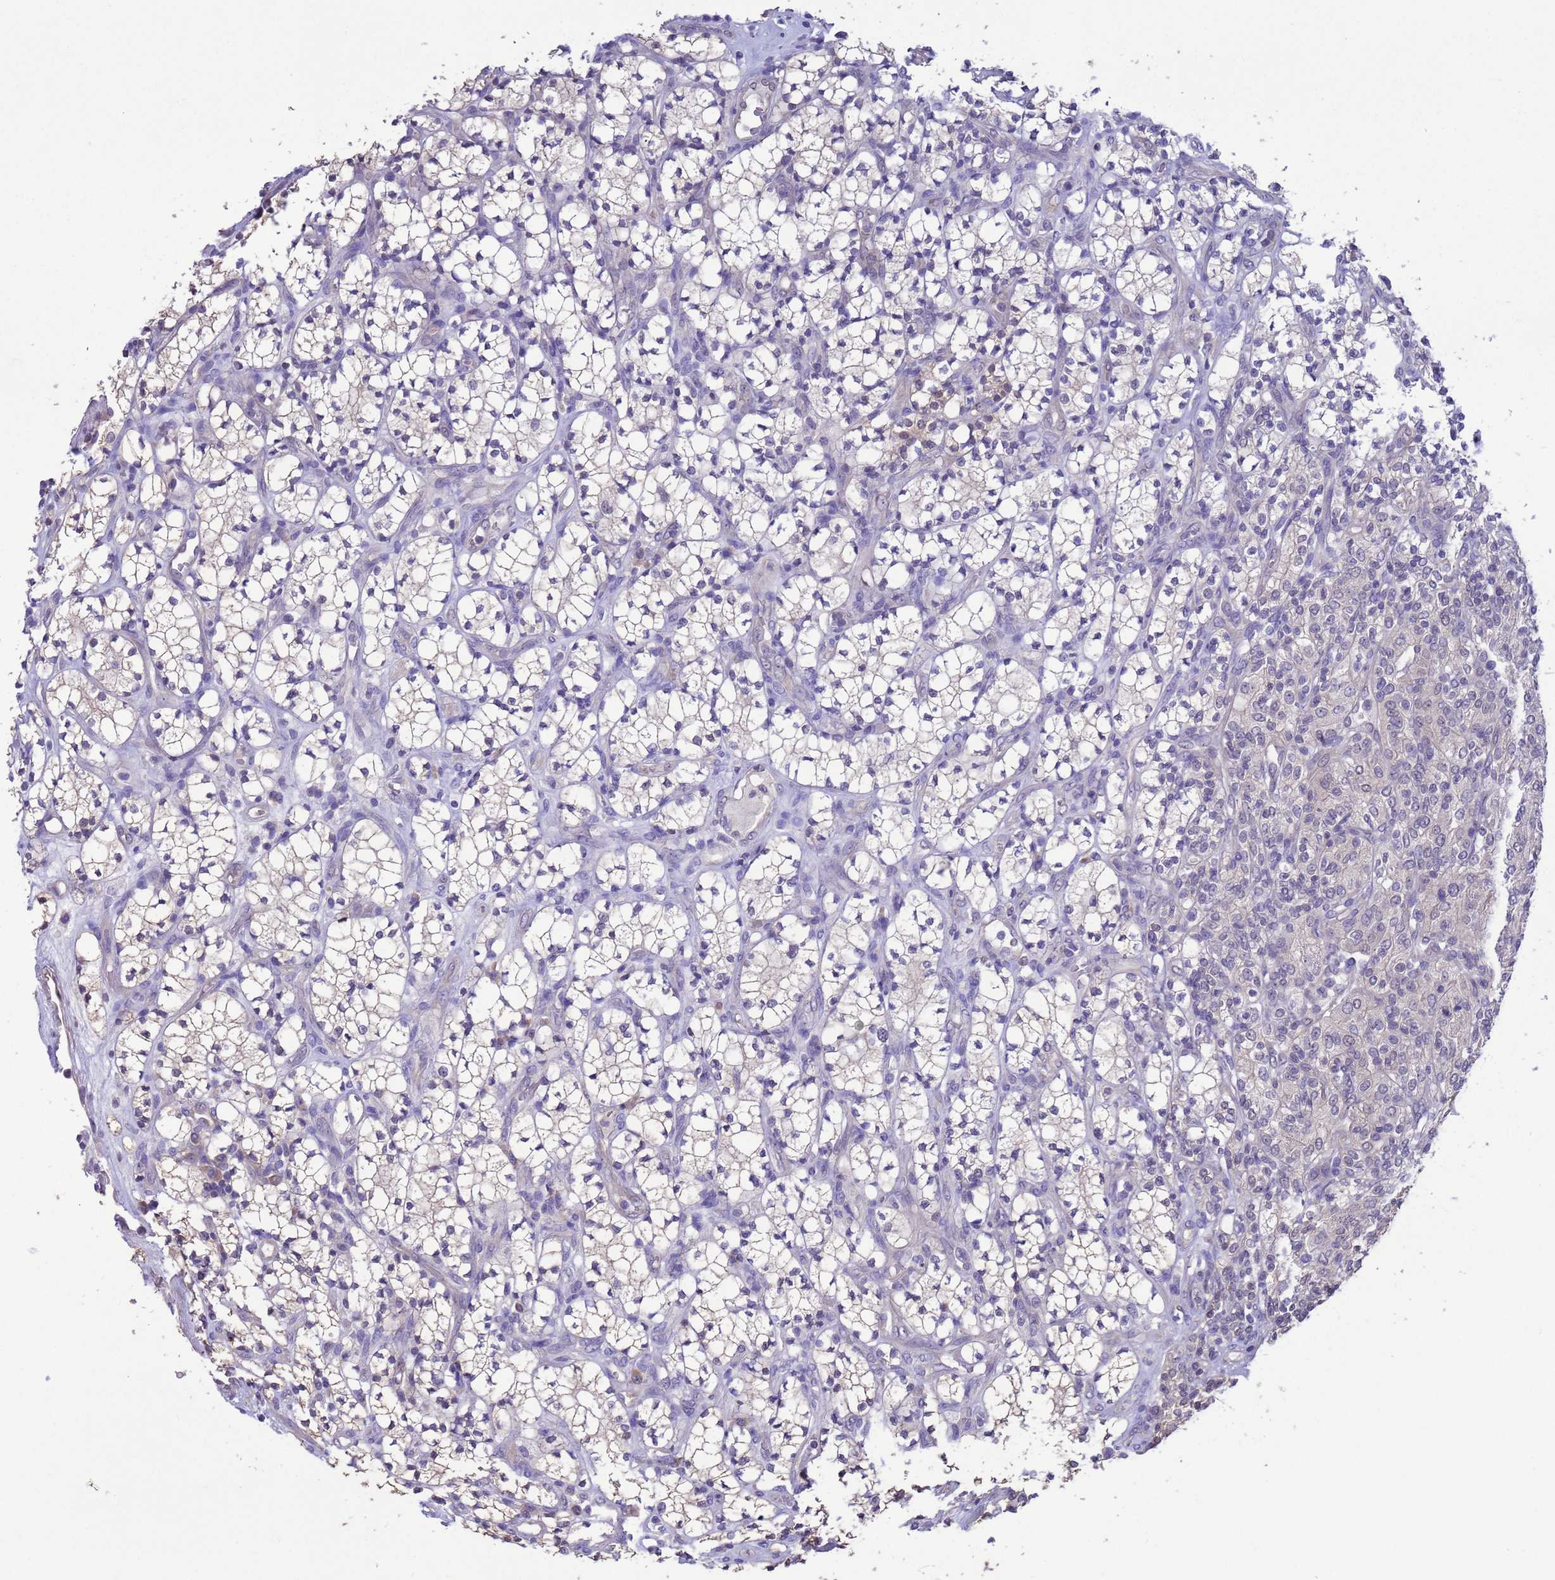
{"staining": {"intensity": "negative", "quantity": "none", "location": "none"}, "tissue": "renal cancer", "cell_type": "Tumor cells", "image_type": "cancer", "snomed": [{"axis": "morphology", "description": "Adenocarcinoma, NOS"}, {"axis": "topography", "description": "Kidney"}], "caption": "Tumor cells show no significant expression in renal adenocarcinoma.", "gene": "ZNF461", "patient": {"sex": "male", "age": 77}}